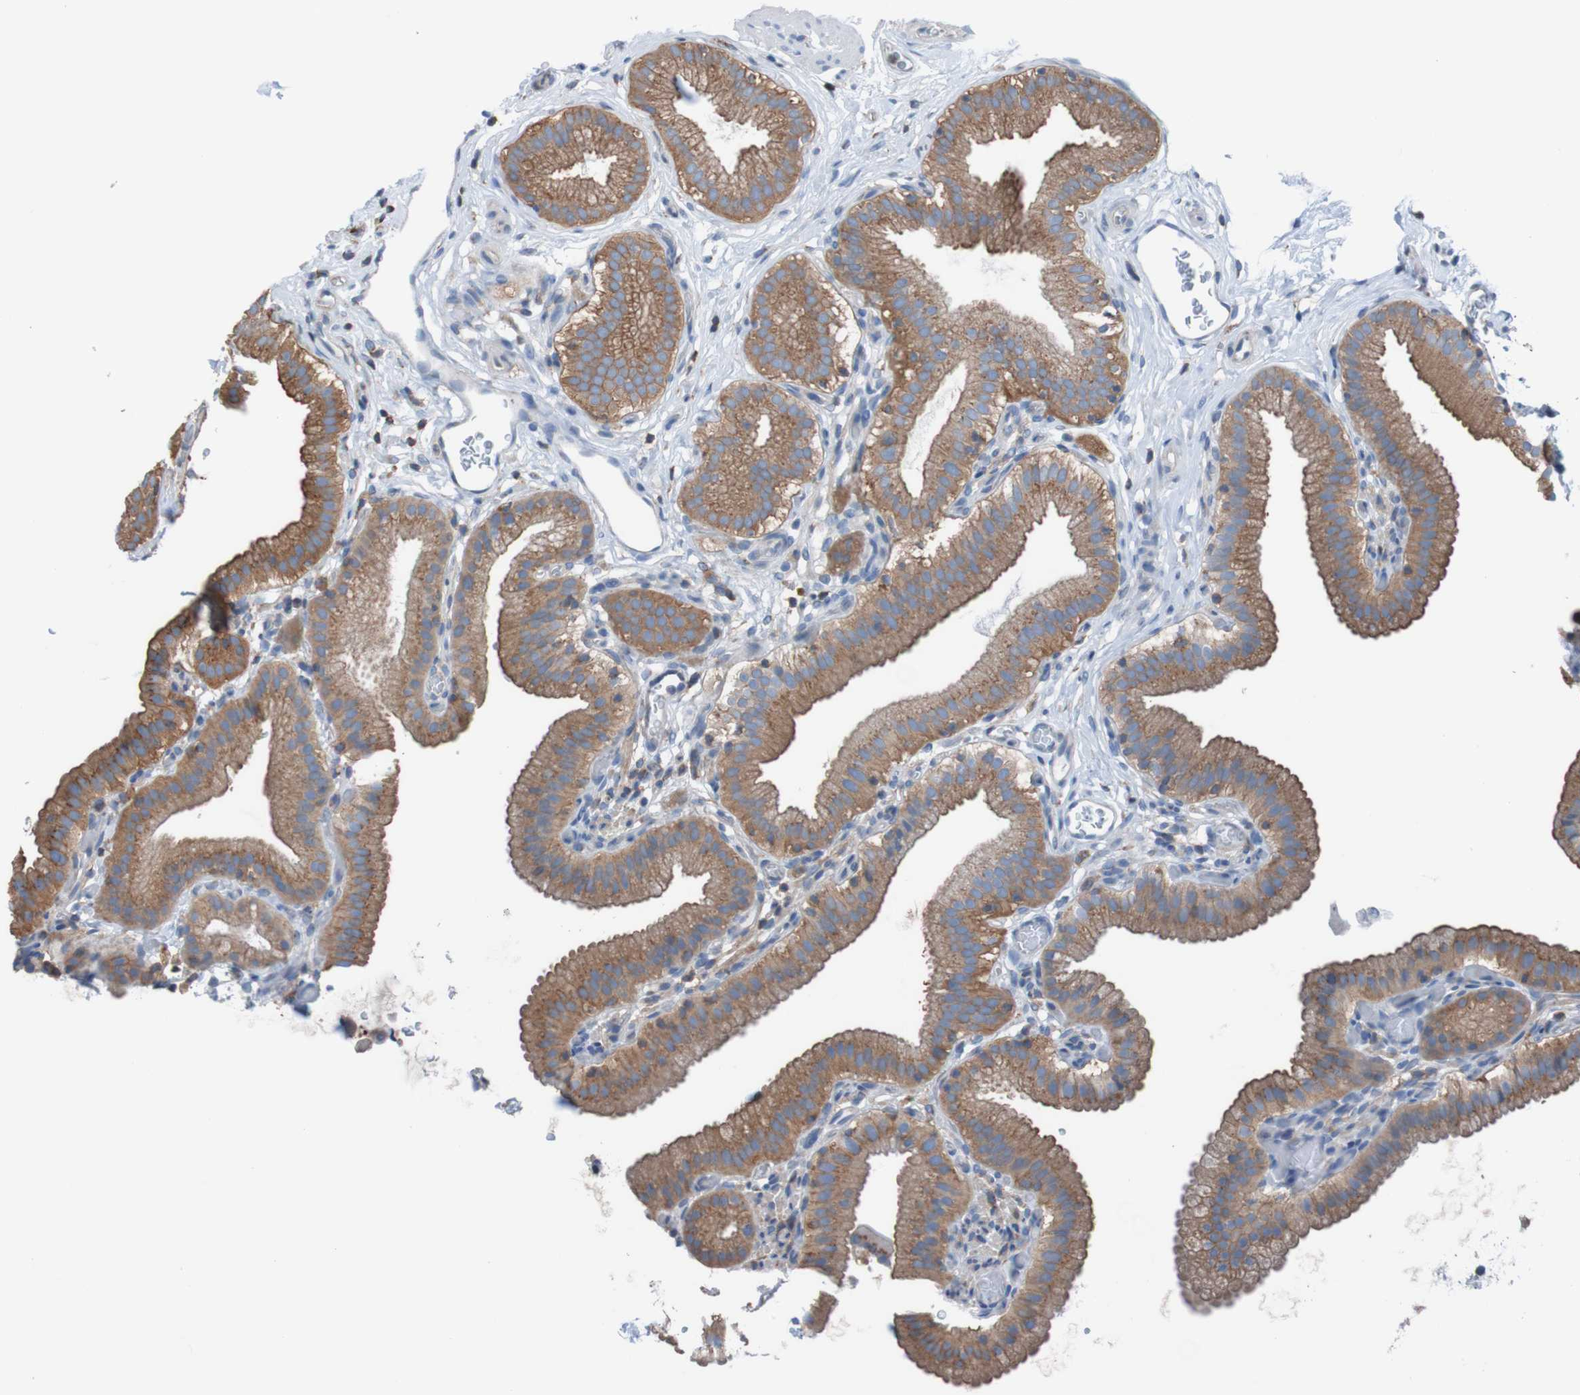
{"staining": {"intensity": "moderate", "quantity": ">75%", "location": "cytoplasmic/membranous"}, "tissue": "gallbladder", "cell_type": "Glandular cells", "image_type": "normal", "snomed": [{"axis": "morphology", "description": "Normal tissue, NOS"}, {"axis": "topography", "description": "Gallbladder"}], "caption": "A high-resolution photomicrograph shows immunohistochemistry staining of unremarkable gallbladder, which displays moderate cytoplasmic/membranous expression in approximately >75% of glandular cells. (brown staining indicates protein expression, while blue staining denotes nuclei).", "gene": "MINAR1", "patient": {"sex": "male", "age": 54}}